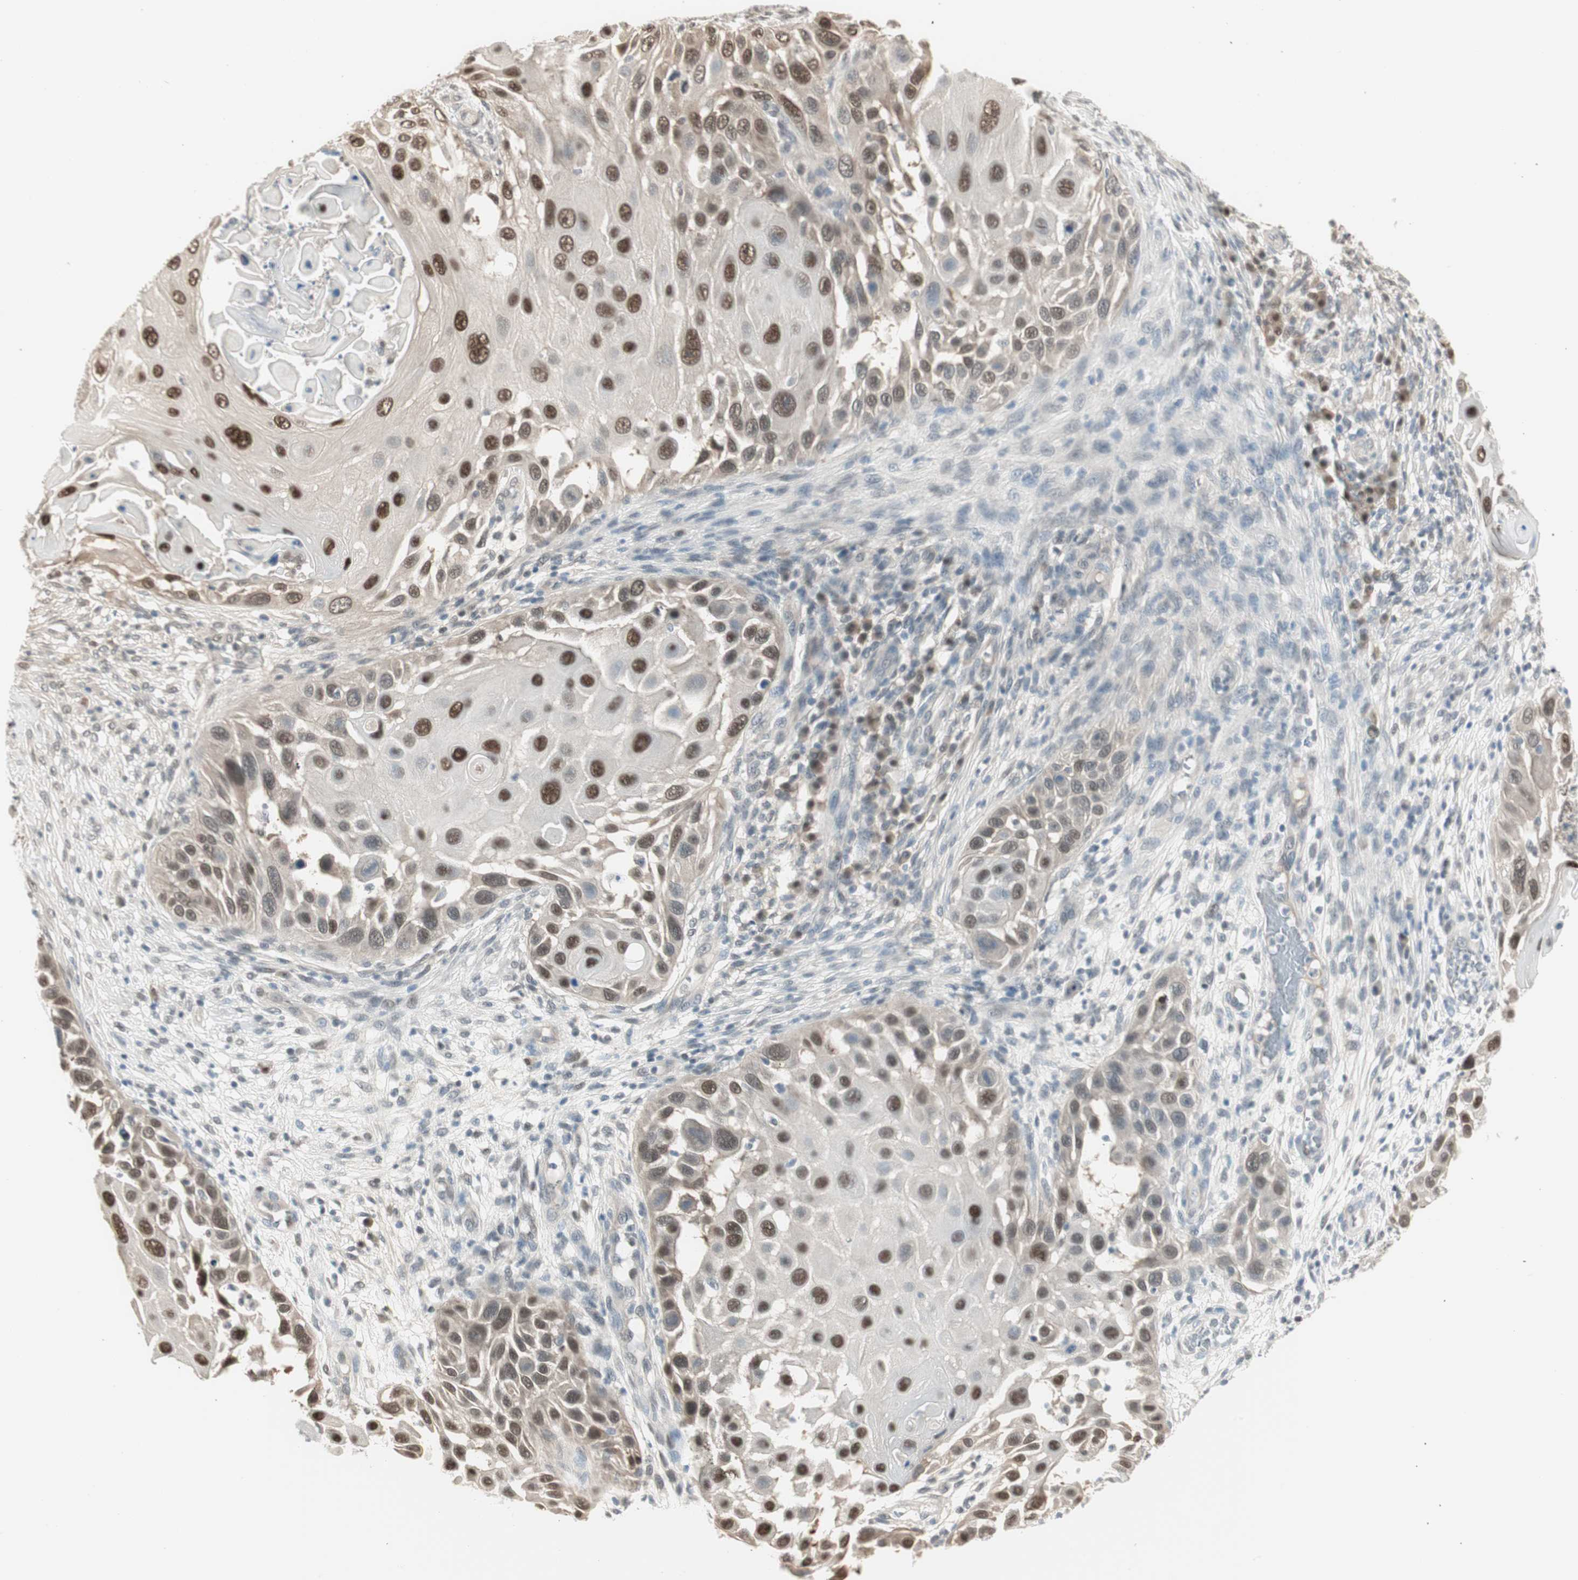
{"staining": {"intensity": "strong", "quantity": ">75%", "location": "nuclear"}, "tissue": "skin cancer", "cell_type": "Tumor cells", "image_type": "cancer", "snomed": [{"axis": "morphology", "description": "Squamous cell carcinoma, NOS"}, {"axis": "topography", "description": "Skin"}], "caption": "Immunohistochemical staining of human skin cancer (squamous cell carcinoma) exhibits high levels of strong nuclear staining in about >75% of tumor cells.", "gene": "LONP2", "patient": {"sex": "female", "age": 44}}